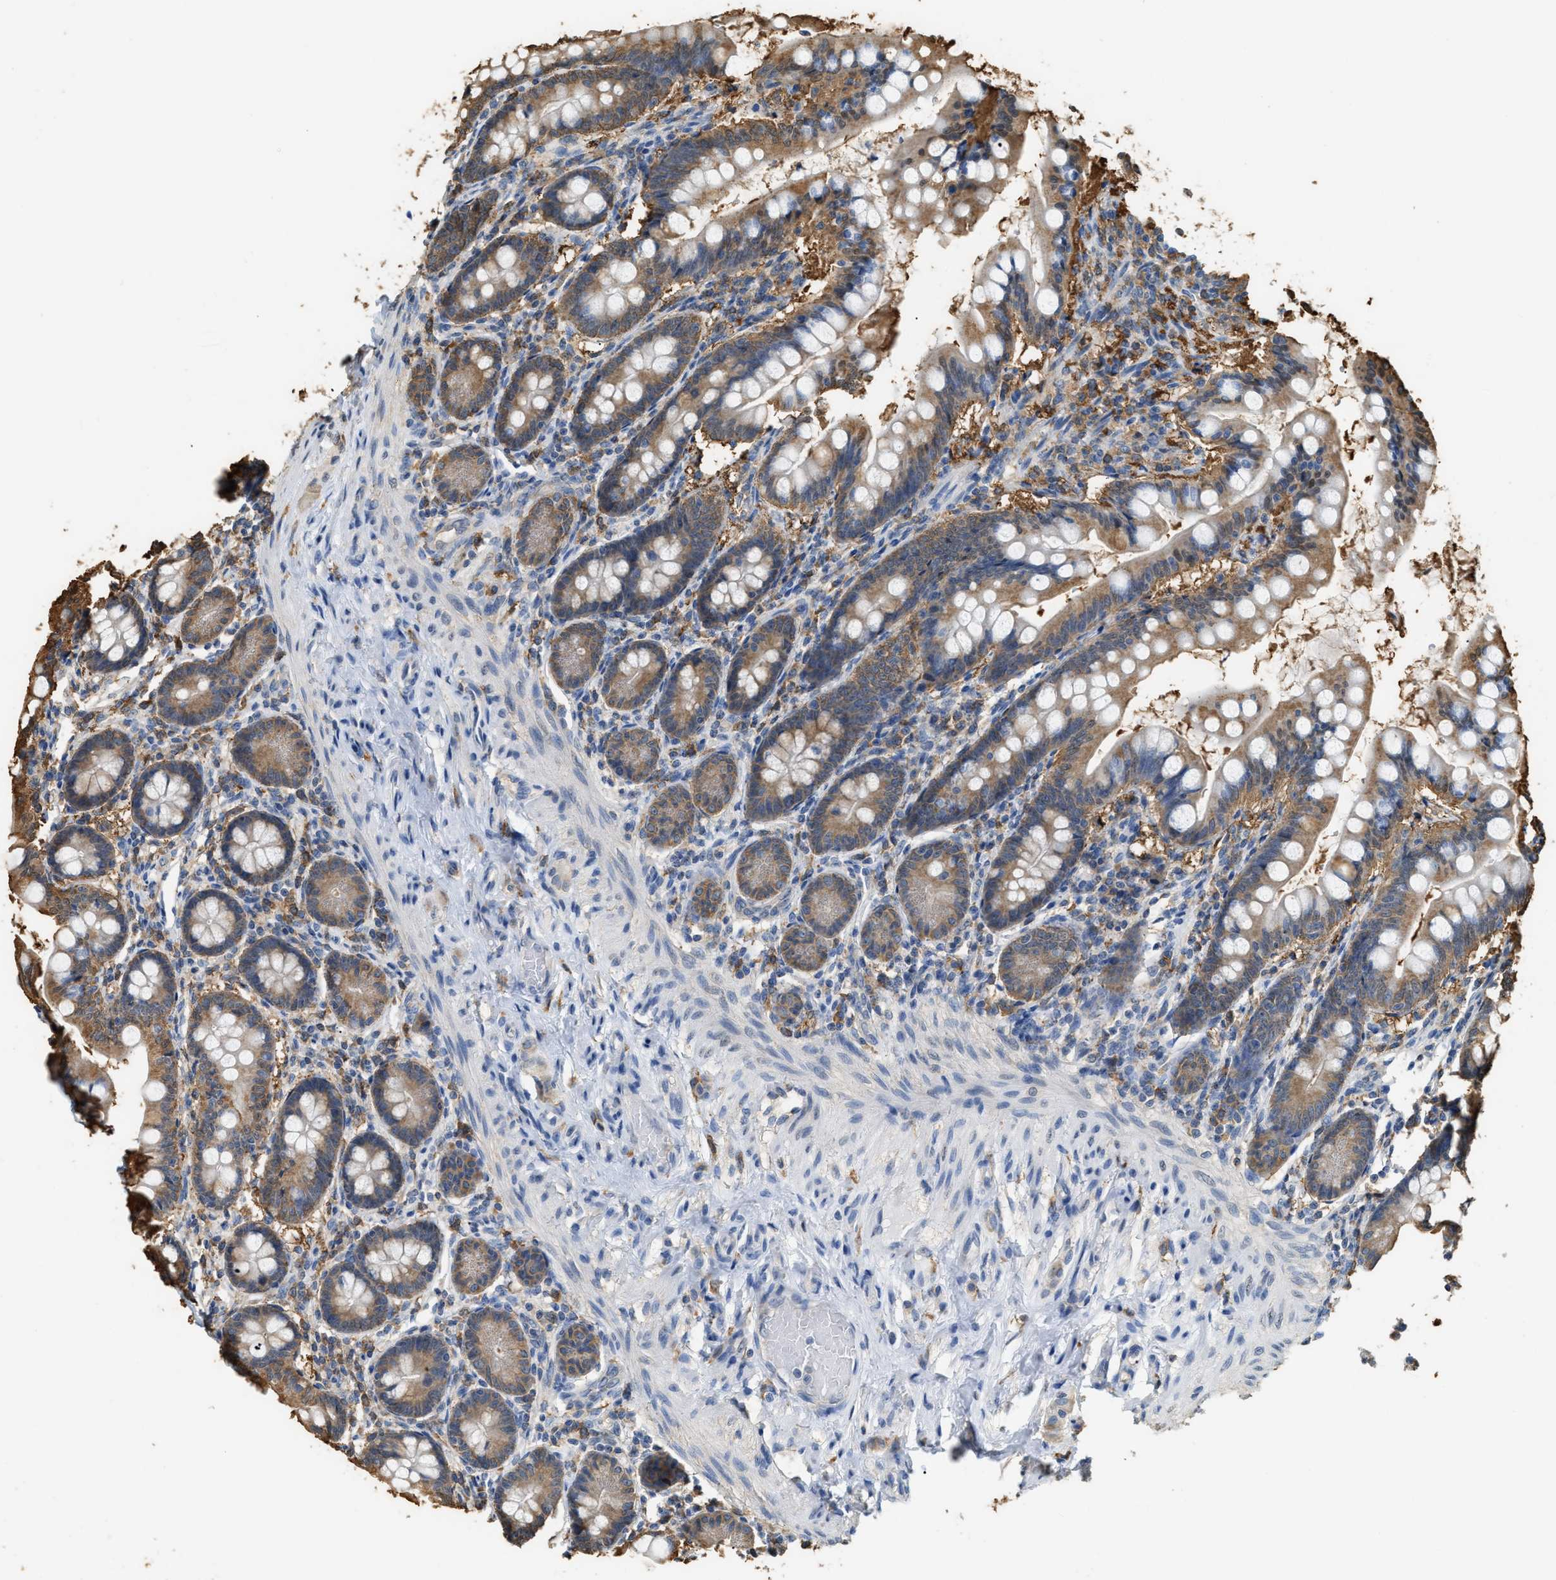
{"staining": {"intensity": "moderate", "quantity": ">75%", "location": "cytoplasmic/membranous"}, "tissue": "small intestine", "cell_type": "Glandular cells", "image_type": "normal", "snomed": [{"axis": "morphology", "description": "Normal tissue, NOS"}, {"axis": "topography", "description": "Small intestine"}], "caption": "Protein staining of normal small intestine displays moderate cytoplasmic/membranous expression in about >75% of glandular cells. (IHC, brightfield microscopy, high magnification).", "gene": "GCN1", "patient": {"sex": "male", "age": 7}}